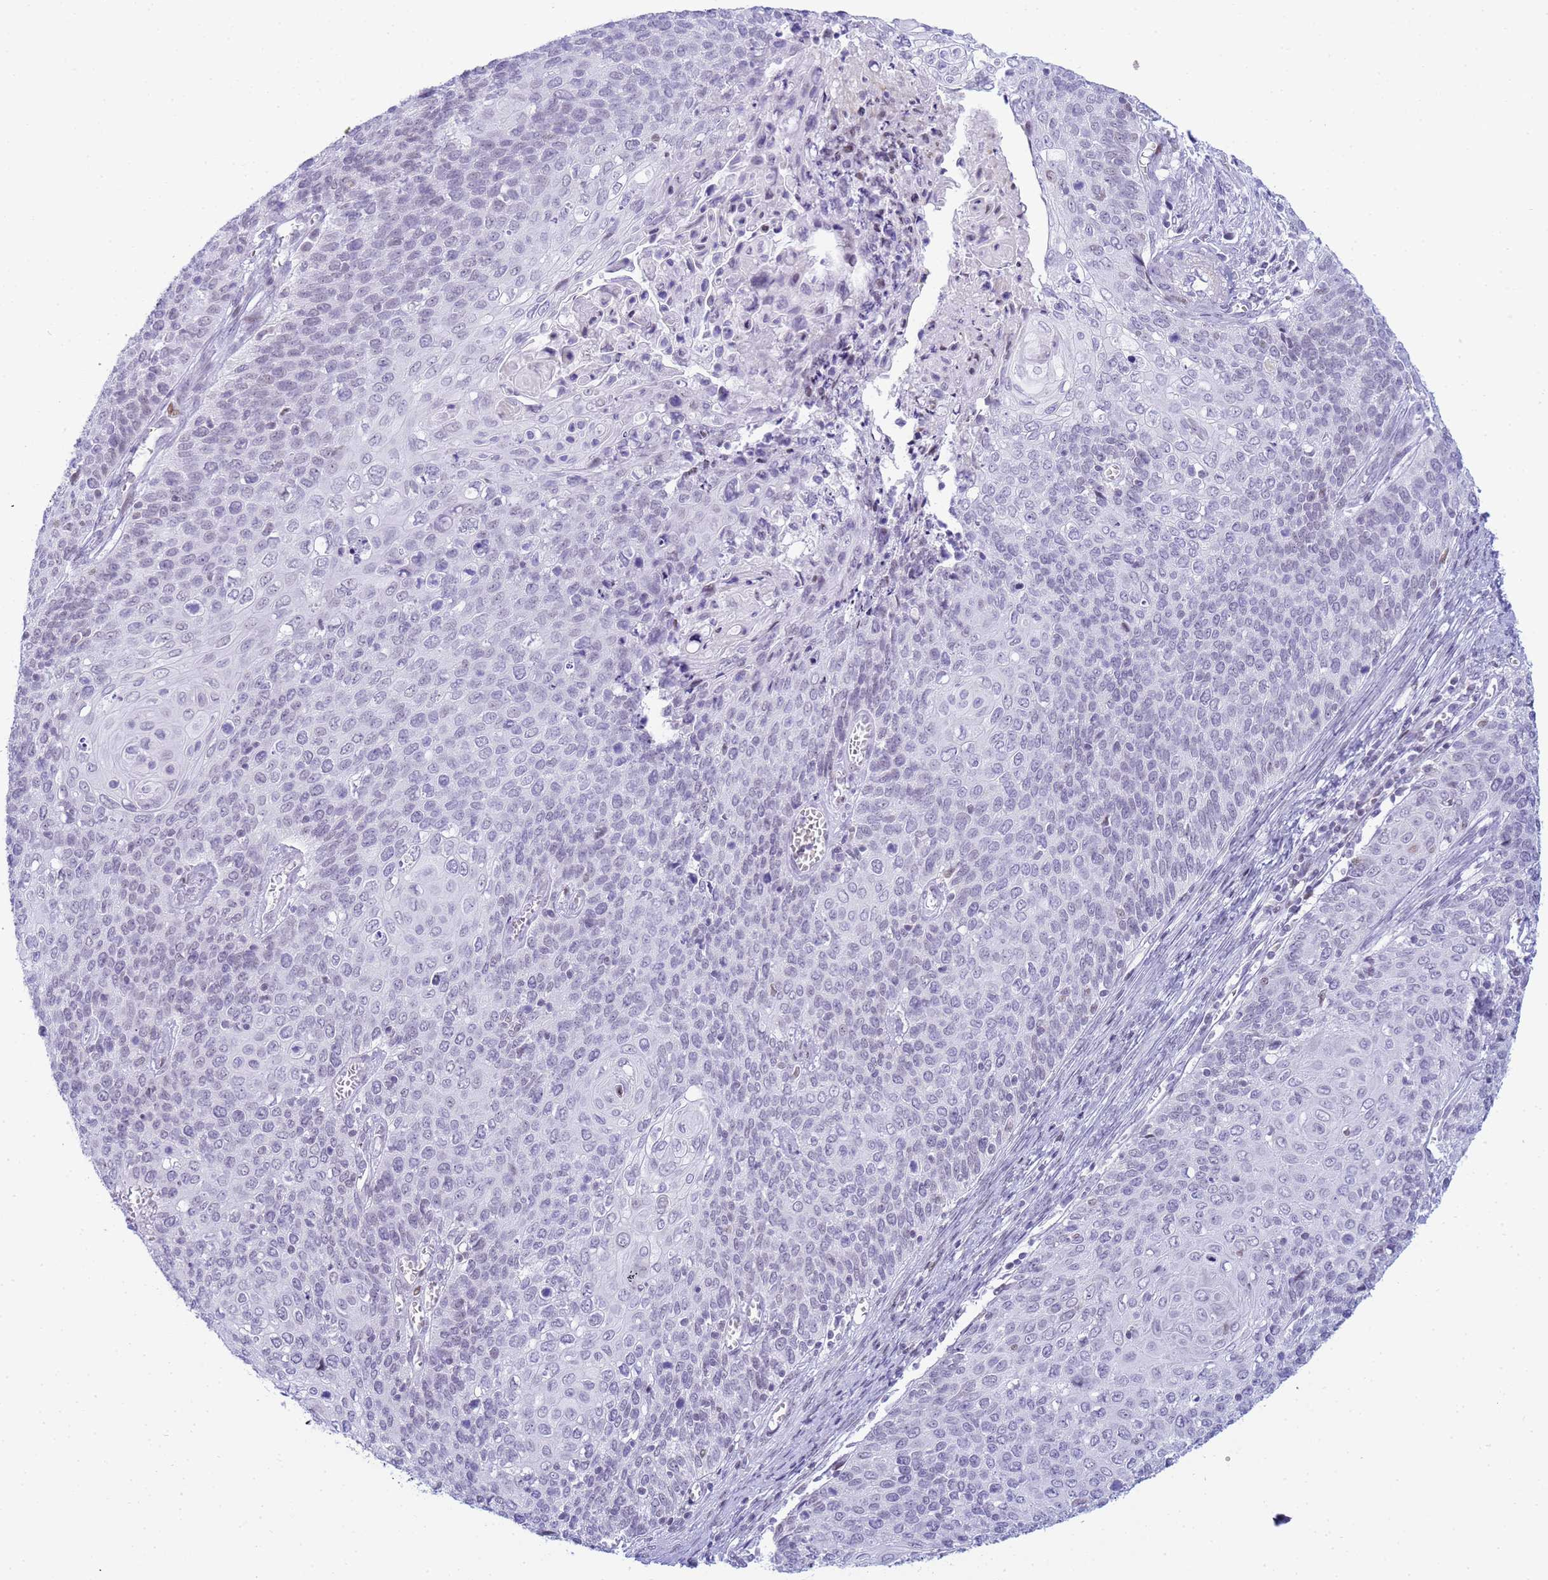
{"staining": {"intensity": "negative", "quantity": "none", "location": "none"}, "tissue": "cervical cancer", "cell_type": "Tumor cells", "image_type": "cancer", "snomed": [{"axis": "morphology", "description": "Squamous cell carcinoma, NOS"}, {"axis": "topography", "description": "Cervix"}], "caption": "A histopathology image of cervical cancer stained for a protein reveals no brown staining in tumor cells.", "gene": "SNX20", "patient": {"sex": "female", "age": 39}}